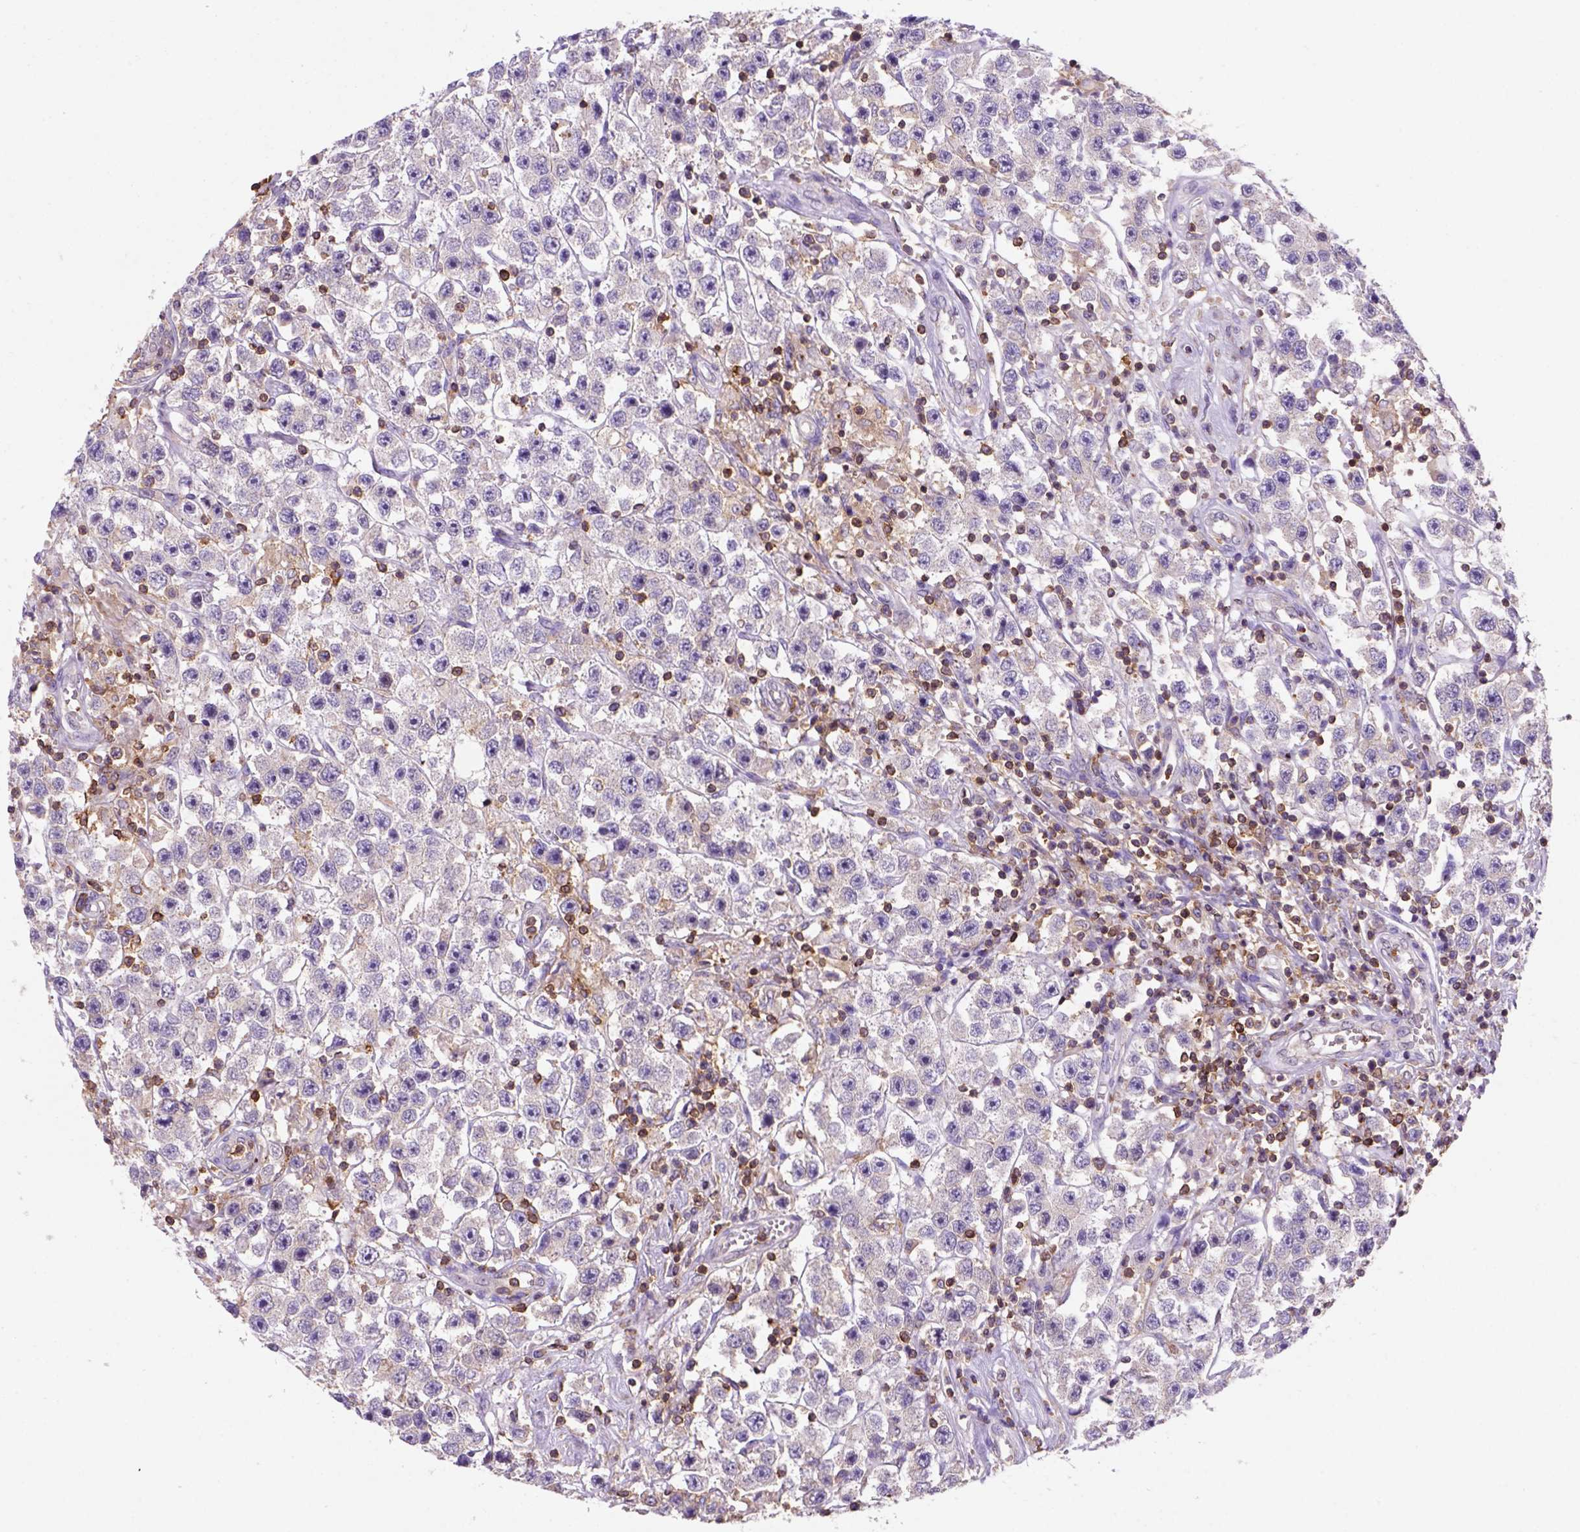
{"staining": {"intensity": "negative", "quantity": "none", "location": "none"}, "tissue": "testis cancer", "cell_type": "Tumor cells", "image_type": "cancer", "snomed": [{"axis": "morphology", "description": "Seminoma, NOS"}, {"axis": "topography", "description": "Testis"}], "caption": "Histopathology image shows no significant protein positivity in tumor cells of testis seminoma.", "gene": "INPP5D", "patient": {"sex": "male", "age": 45}}